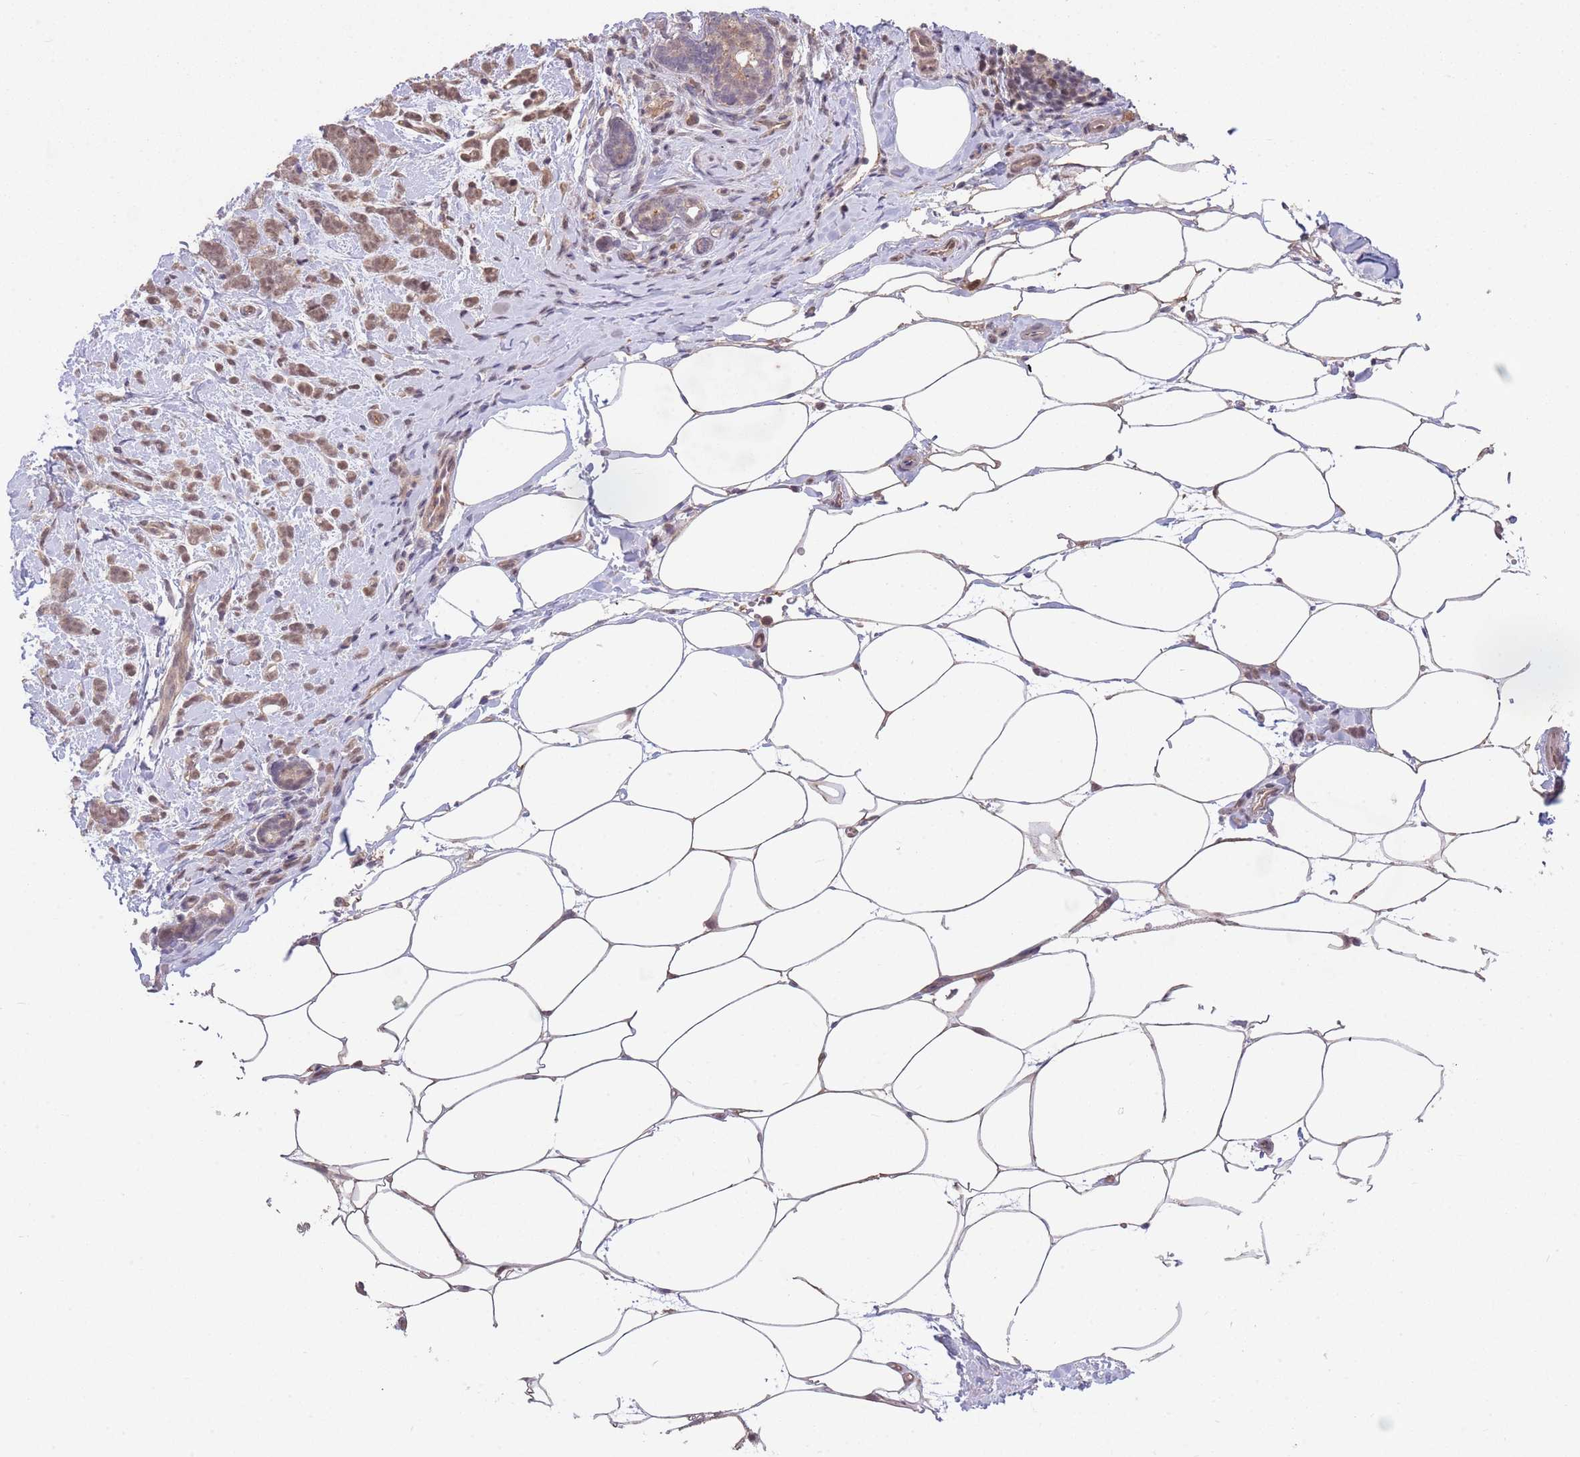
{"staining": {"intensity": "weak", "quantity": ">75%", "location": "cytoplasmic/membranous"}, "tissue": "breast cancer", "cell_type": "Tumor cells", "image_type": "cancer", "snomed": [{"axis": "morphology", "description": "Lobular carcinoma"}, {"axis": "topography", "description": "Breast"}], "caption": "Approximately >75% of tumor cells in human breast cancer (lobular carcinoma) demonstrate weak cytoplasmic/membranous protein positivity as visualized by brown immunohistochemical staining.", "gene": "MEI1", "patient": {"sex": "female", "age": 58}}